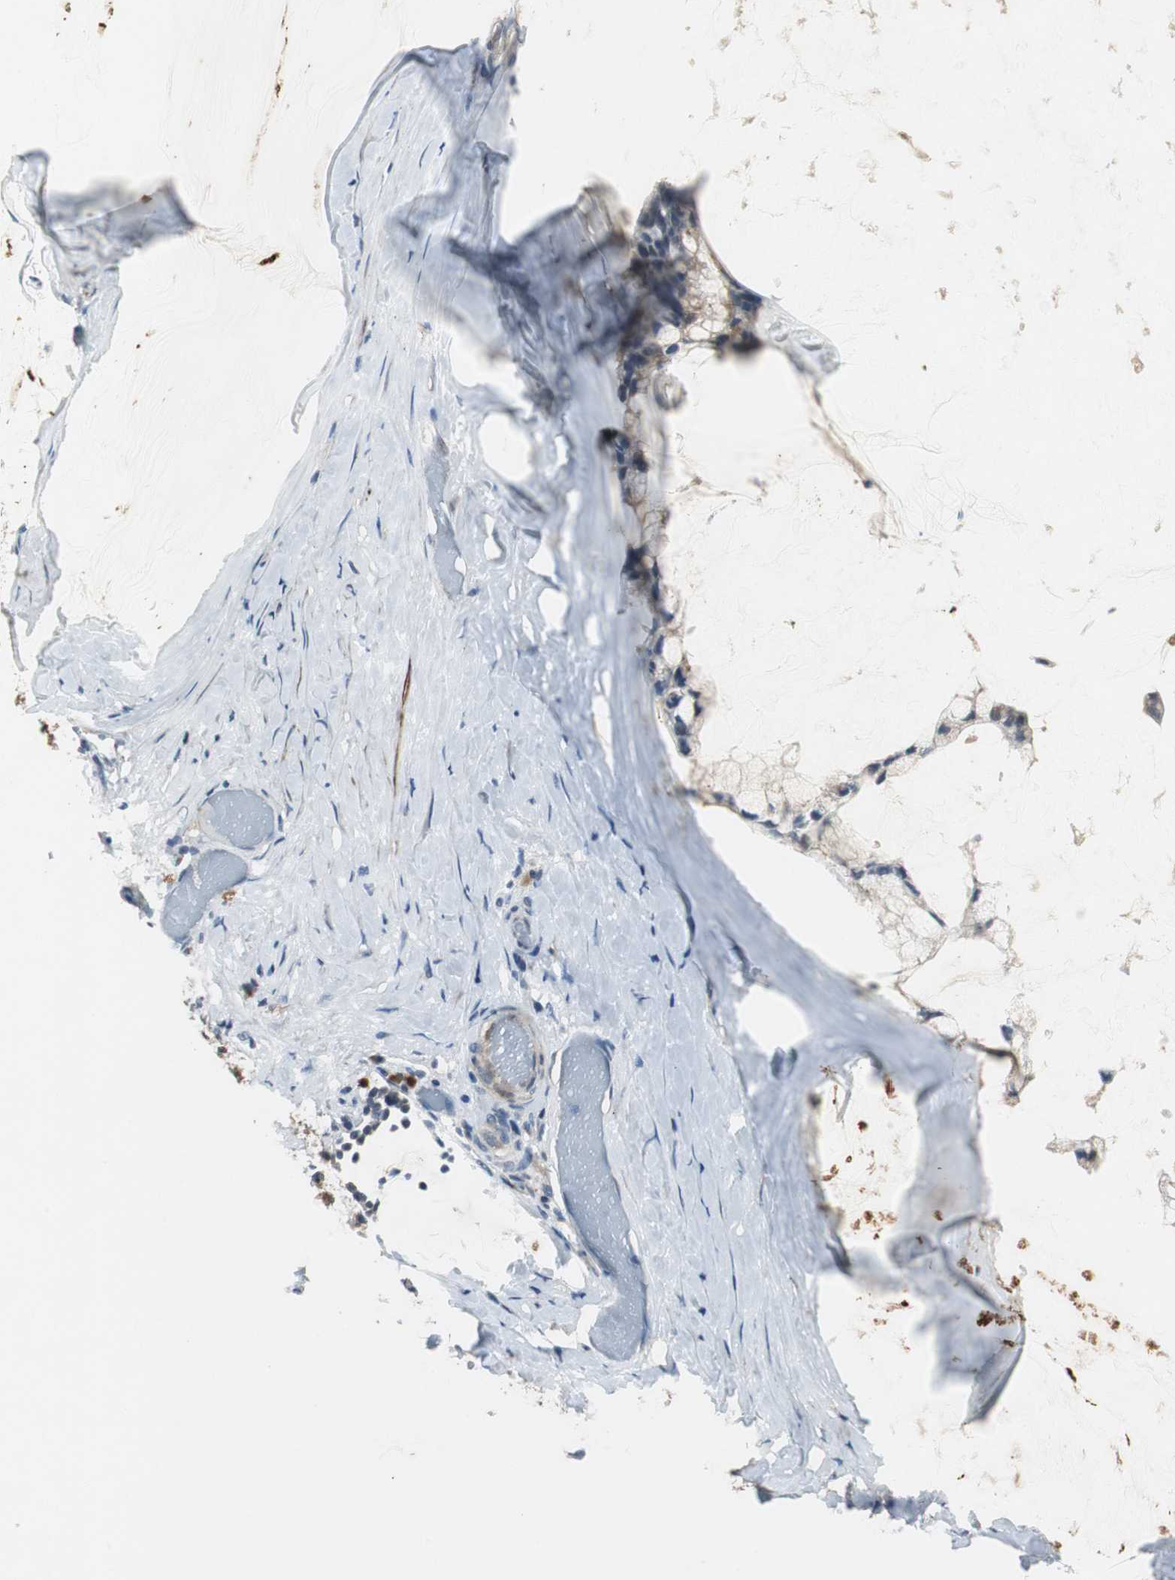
{"staining": {"intensity": "weak", "quantity": "25%-75%", "location": "cytoplasmic/membranous"}, "tissue": "ovarian cancer", "cell_type": "Tumor cells", "image_type": "cancer", "snomed": [{"axis": "morphology", "description": "Cystadenocarcinoma, mucinous, NOS"}, {"axis": "topography", "description": "Ovary"}], "caption": "High-power microscopy captured an immunohistochemistry micrograph of ovarian cancer, revealing weak cytoplasmic/membranous staining in about 25%-75% of tumor cells.", "gene": "JTB", "patient": {"sex": "female", "age": 39}}